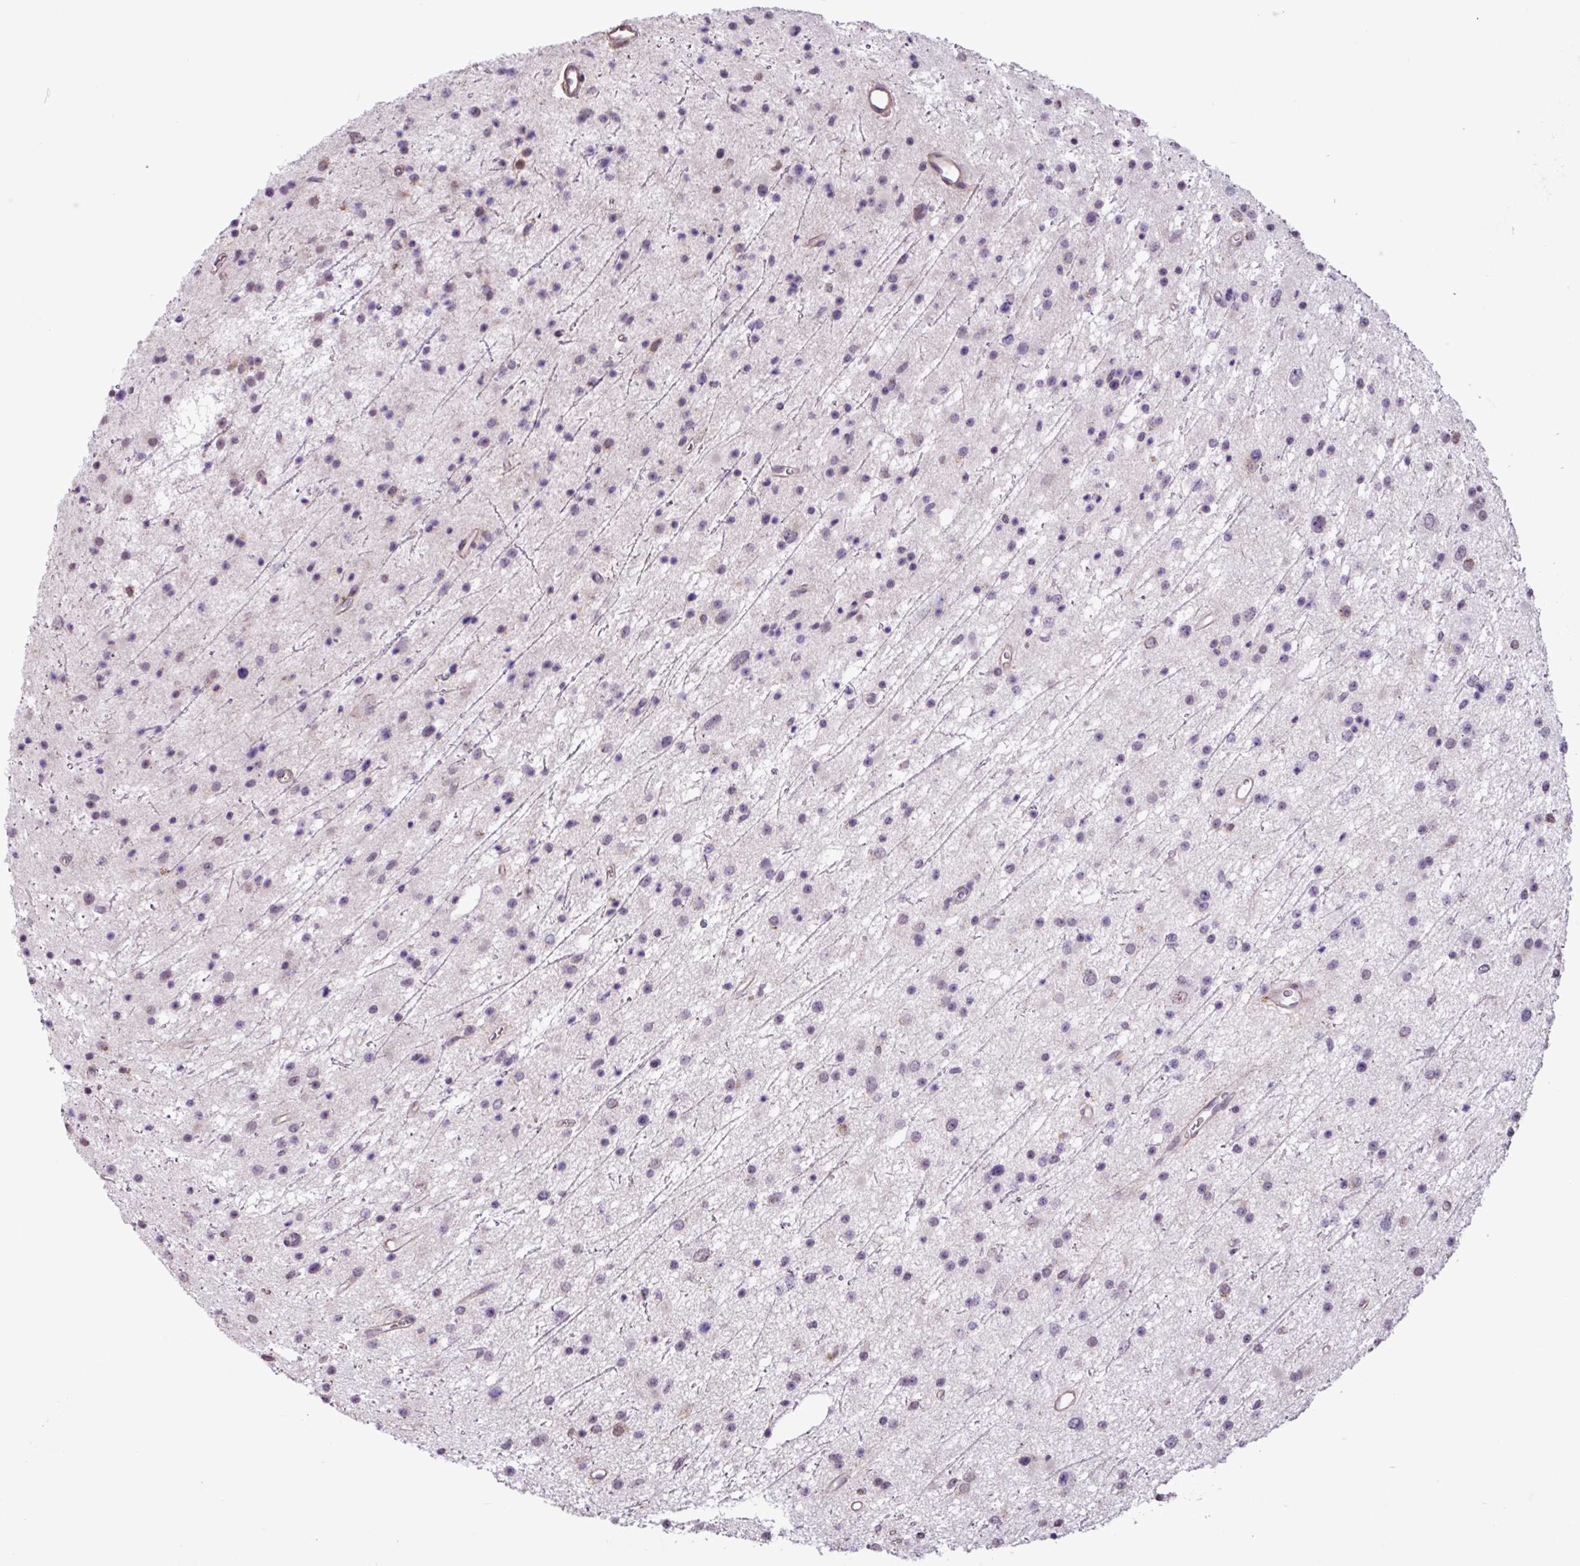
{"staining": {"intensity": "negative", "quantity": "none", "location": "none"}, "tissue": "glioma", "cell_type": "Tumor cells", "image_type": "cancer", "snomed": [{"axis": "morphology", "description": "Glioma, malignant, Low grade"}, {"axis": "topography", "description": "Cerebral cortex"}], "caption": "Image shows no protein positivity in tumor cells of glioma tissue.", "gene": "CHST11", "patient": {"sex": "female", "age": 39}}